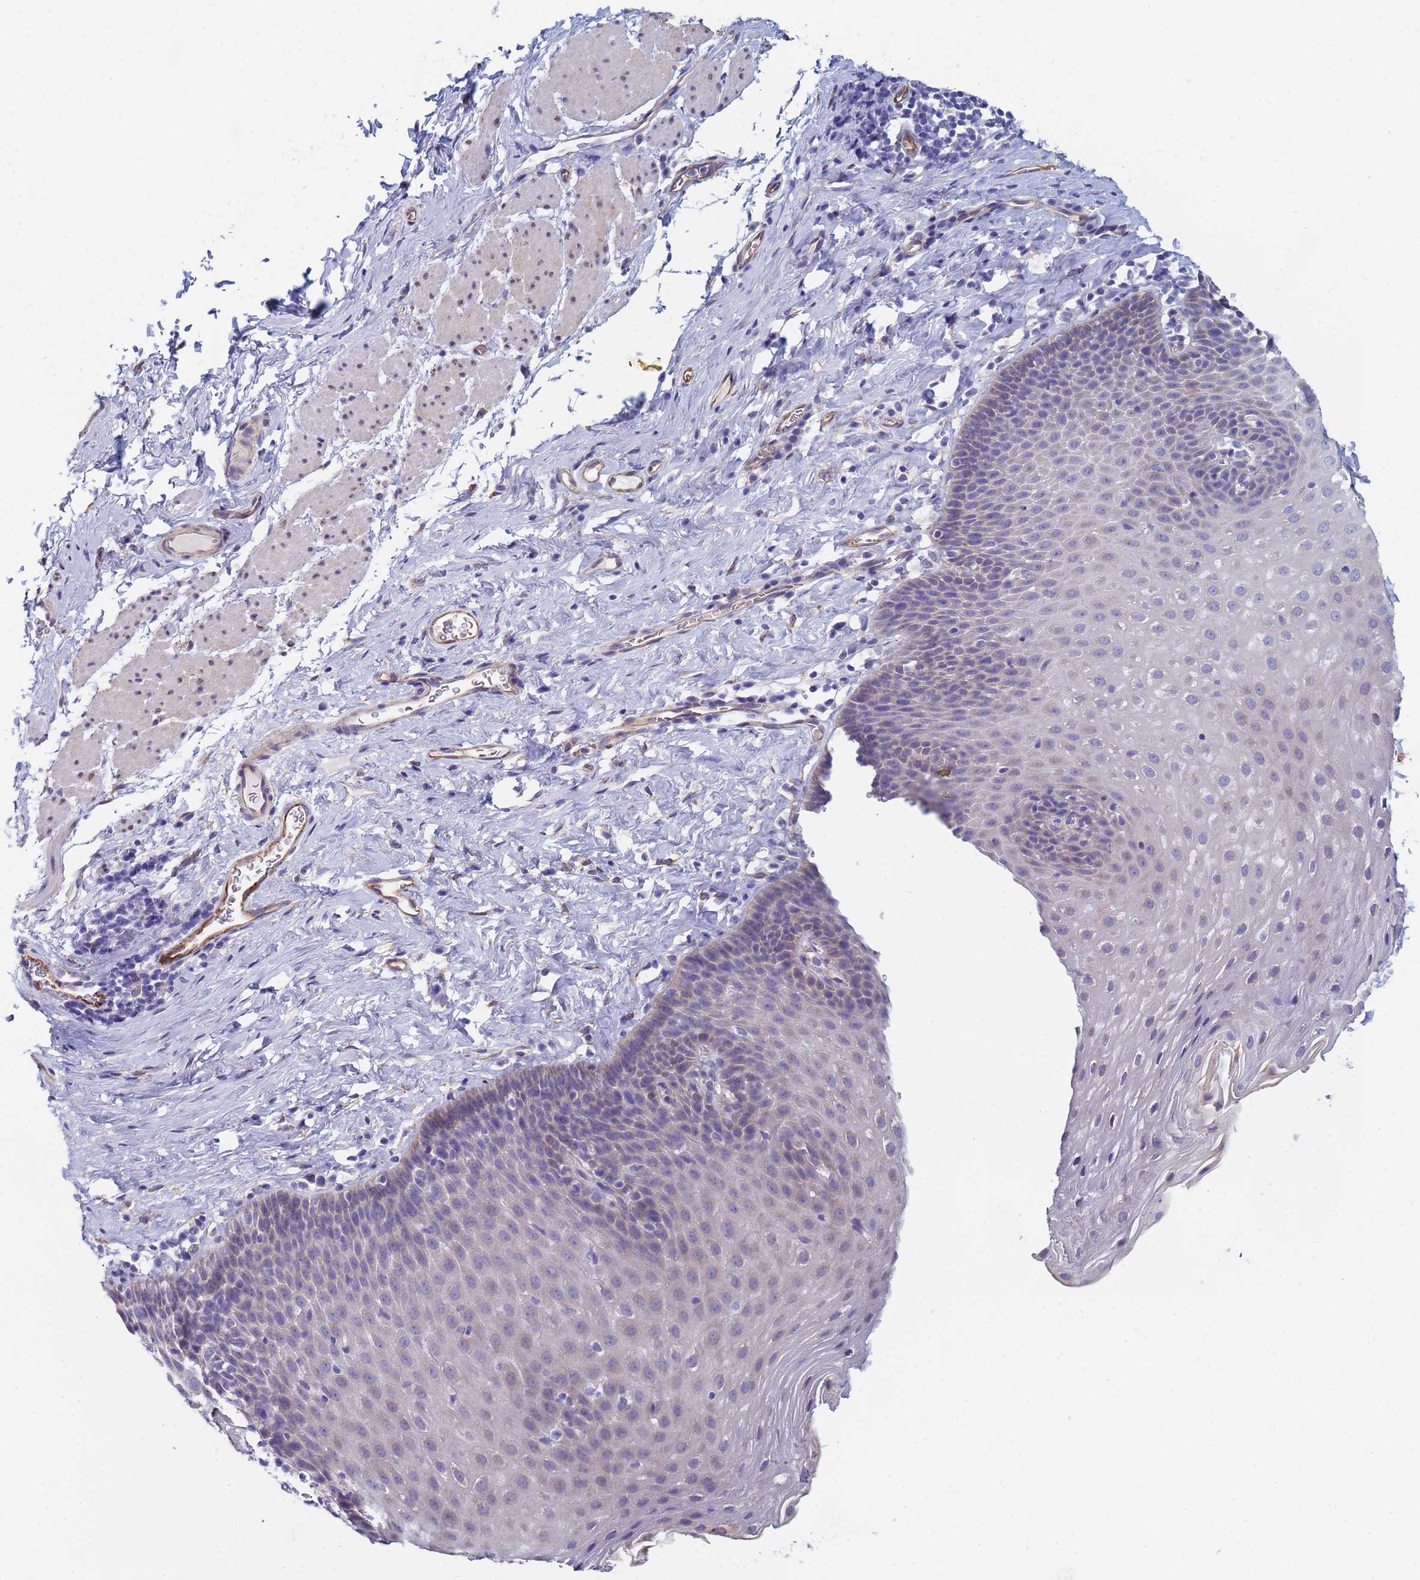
{"staining": {"intensity": "moderate", "quantity": "<25%", "location": "cytoplasmic/membranous"}, "tissue": "esophagus", "cell_type": "Squamous epithelial cells", "image_type": "normal", "snomed": [{"axis": "morphology", "description": "Normal tissue, NOS"}, {"axis": "topography", "description": "Esophagus"}], "caption": "Benign esophagus displays moderate cytoplasmic/membranous staining in approximately <25% of squamous epithelial cells, visualized by immunohistochemistry. (DAB IHC with brightfield microscopy, high magnification).", "gene": "GDAP2", "patient": {"sex": "female", "age": 61}}